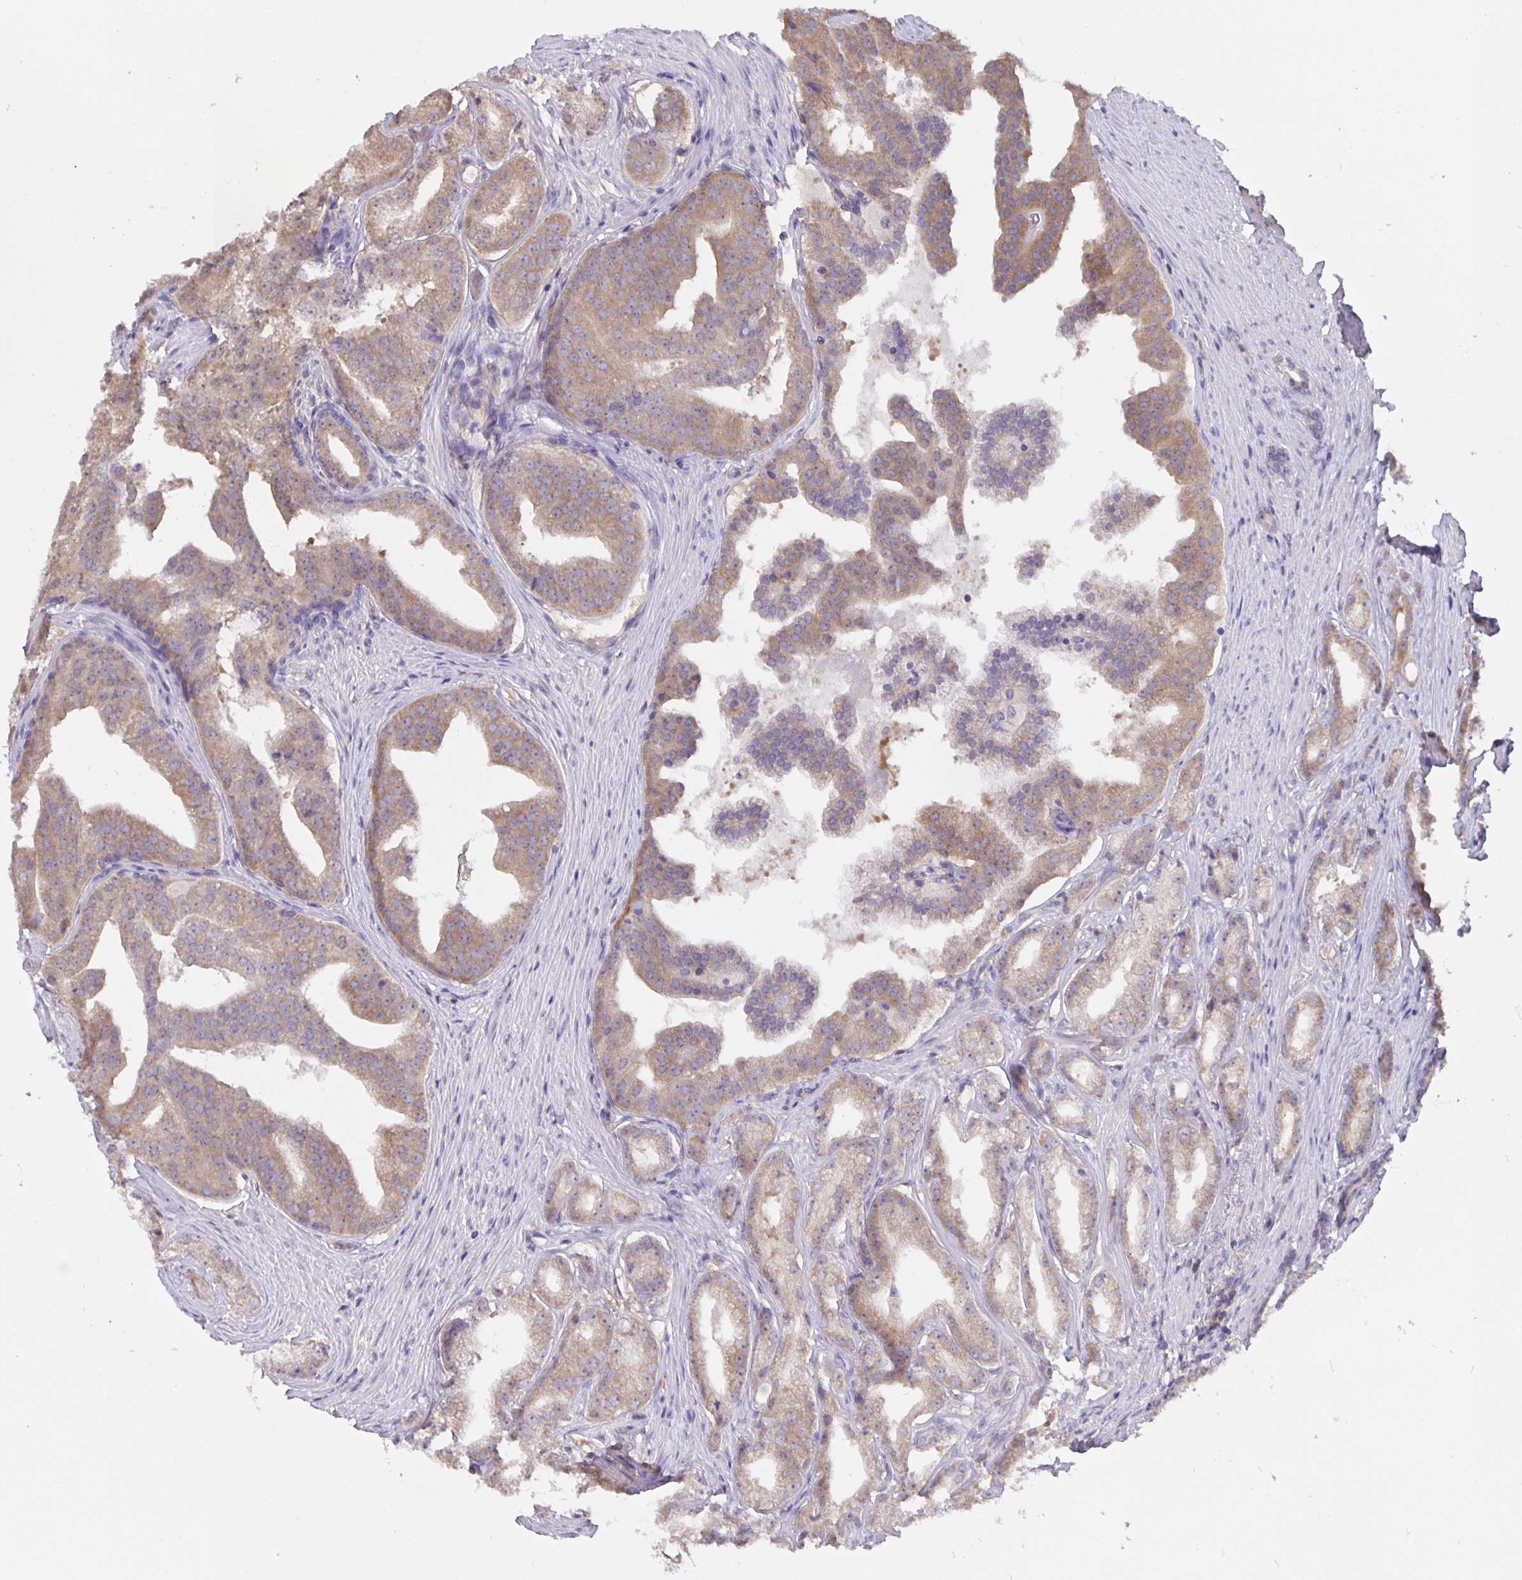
{"staining": {"intensity": "weak", "quantity": ">75%", "location": "cytoplasmic/membranous"}, "tissue": "prostate cancer", "cell_type": "Tumor cells", "image_type": "cancer", "snomed": [{"axis": "morphology", "description": "Adenocarcinoma, Low grade"}, {"axis": "topography", "description": "Prostate"}], "caption": "DAB immunohistochemical staining of prostate cancer (adenocarcinoma (low-grade)) reveals weak cytoplasmic/membranous protein staining in approximately >75% of tumor cells.", "gene": "FEM1C", "patient": {"sex": "male", "age": 65}}